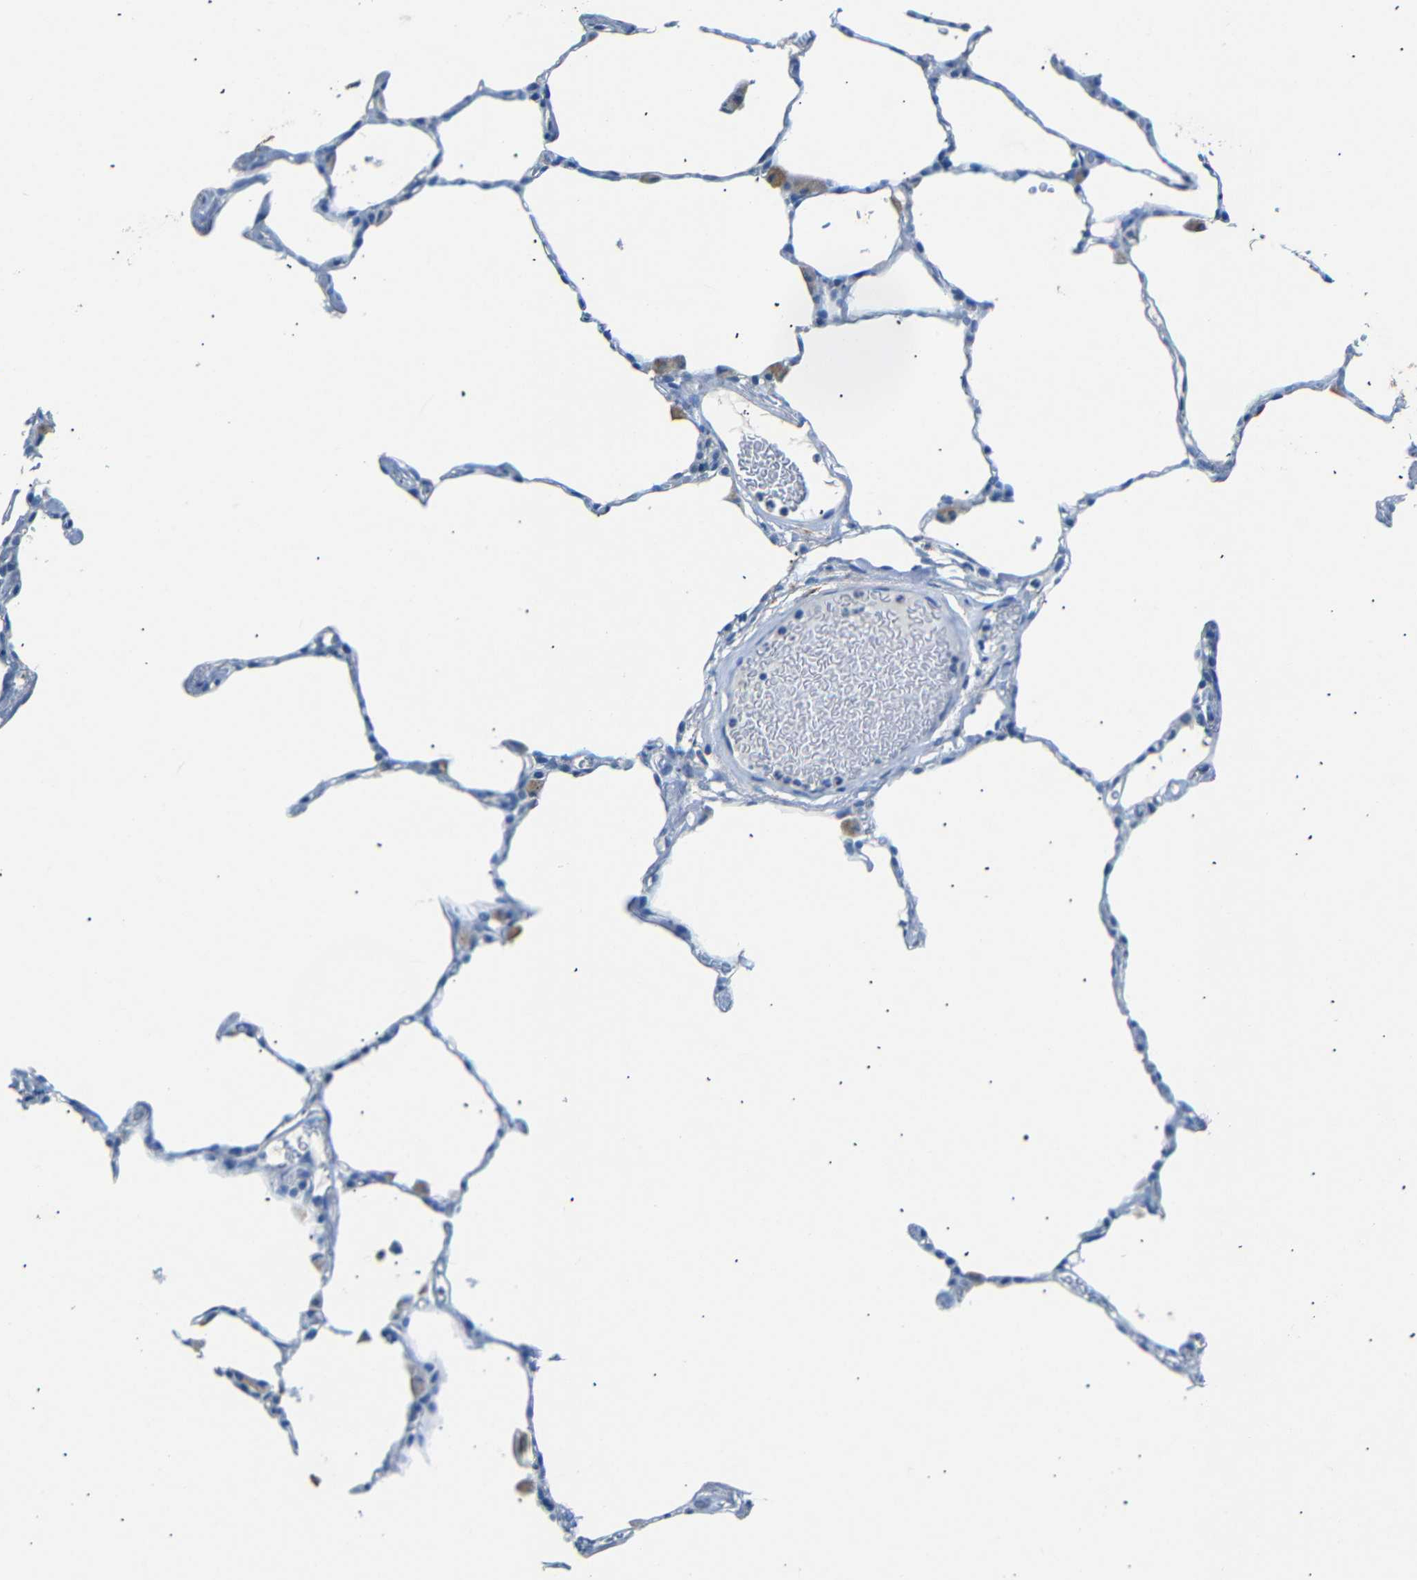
{"staining": {"intensity": "negative", "quantity": "none", "location": "none"}, "tissue": "lung", "cell_type": "Alveolar cells", "image_type": "normal", "snomed": [{"axis": "morphology", "description": "Normal tissue, NOS"}, {"axis": "topography", "description": "Lung"}], "caption": "Immunohistochemical staining of unremarkable human lung demonstrates no significant positivity in alveolar cells.", "gene": "INCENP", "patient": {"sex": "female", "age": 49}}